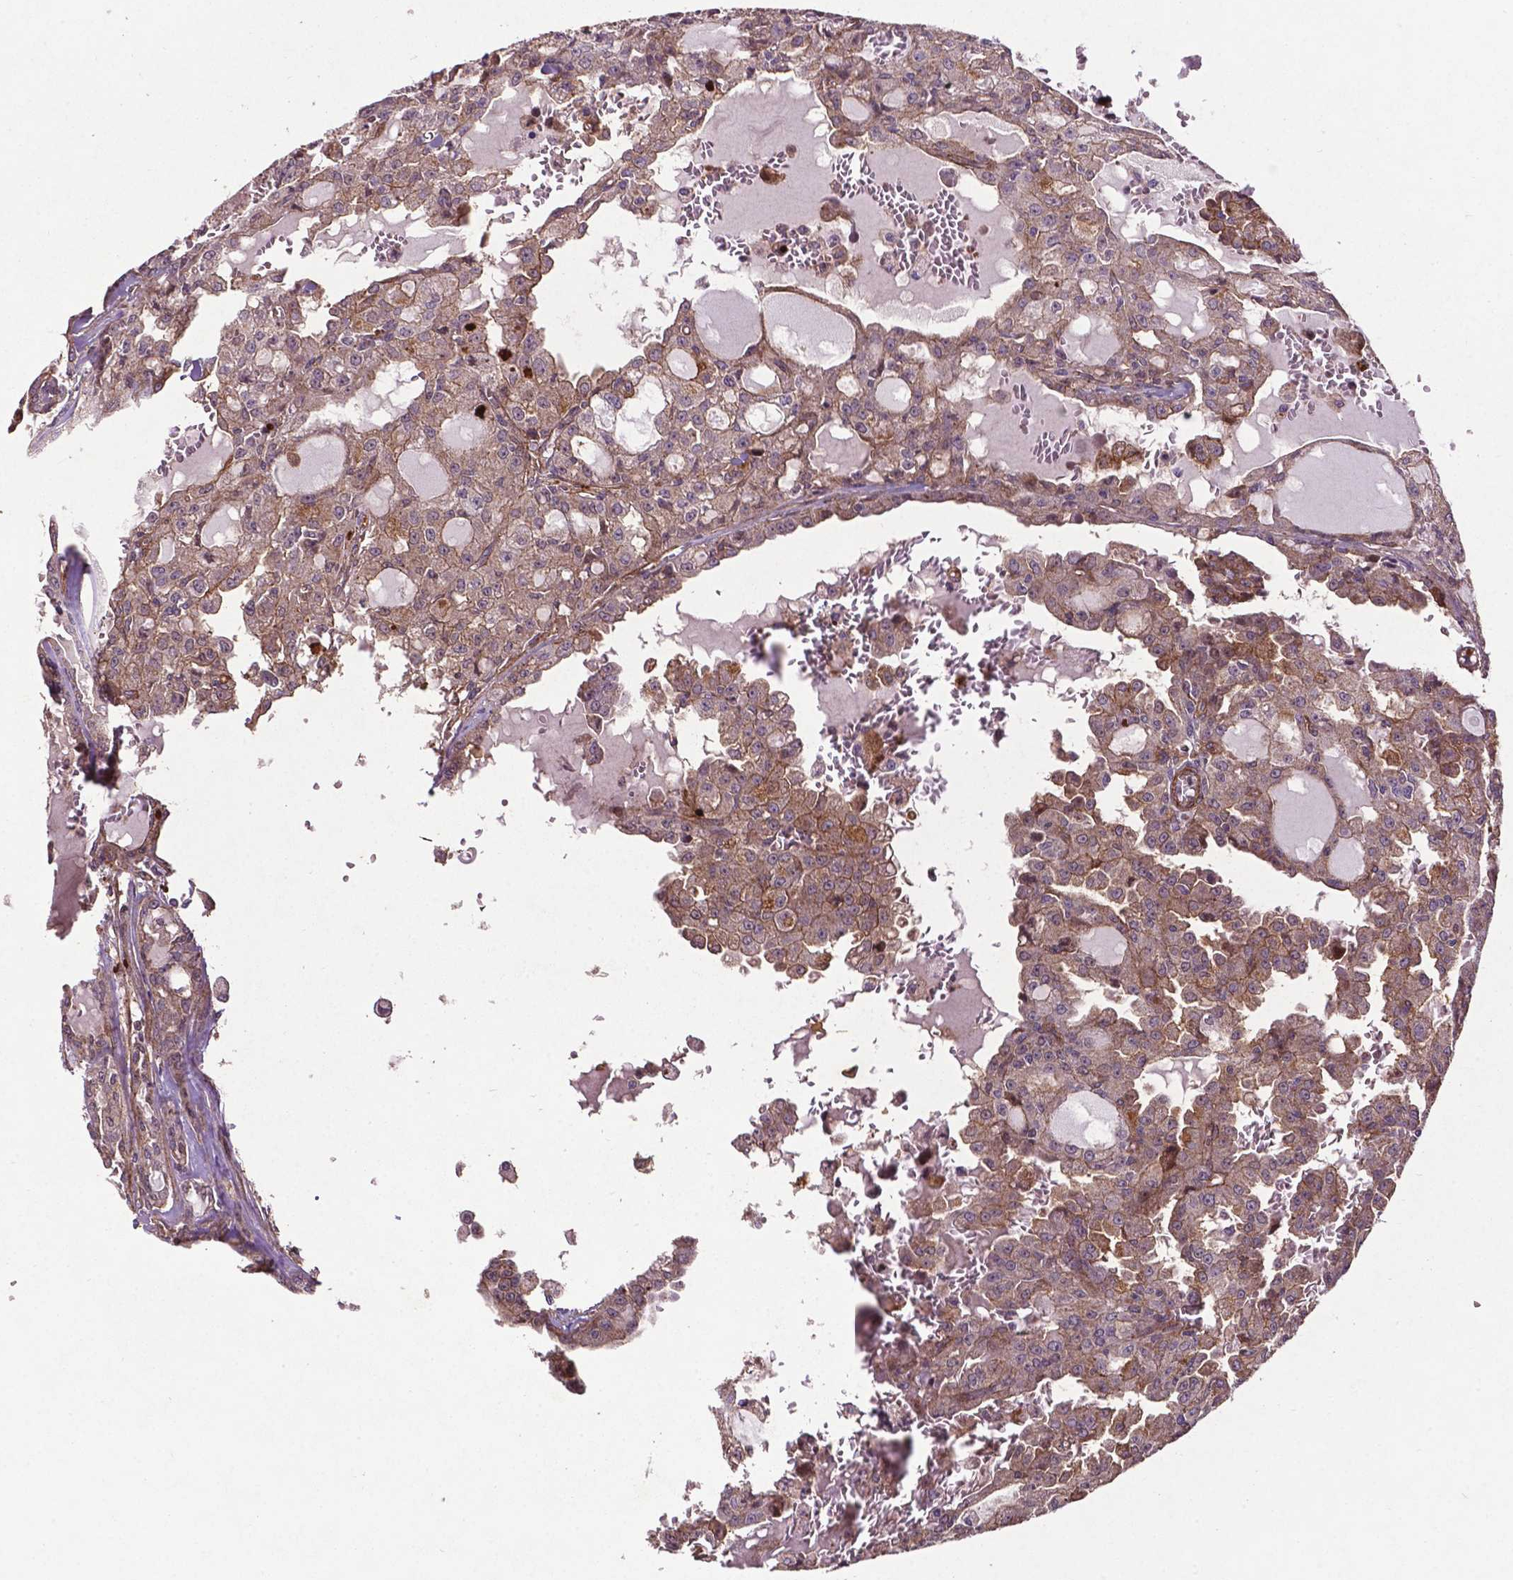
{"staining": {"intensity": "weak", "quantity": ">75%", "location": "cytoplasmic/membranous"}, "tissue": "head and neck cancer", "cell_type": "Tumor cells", "image_type": "cancer", "snomed": [{"axis": "morphology", "description": "Adenocarcinoma, NOS"}, {"axis": "topography", "description": "Head-Neck"}], "caption": "Head and neck adenocarcinoma stained with a protein marker exhibits weak staining in tumor cells.", "gene": "RRAS", "patient": {"sex": "male", "age": 64}}